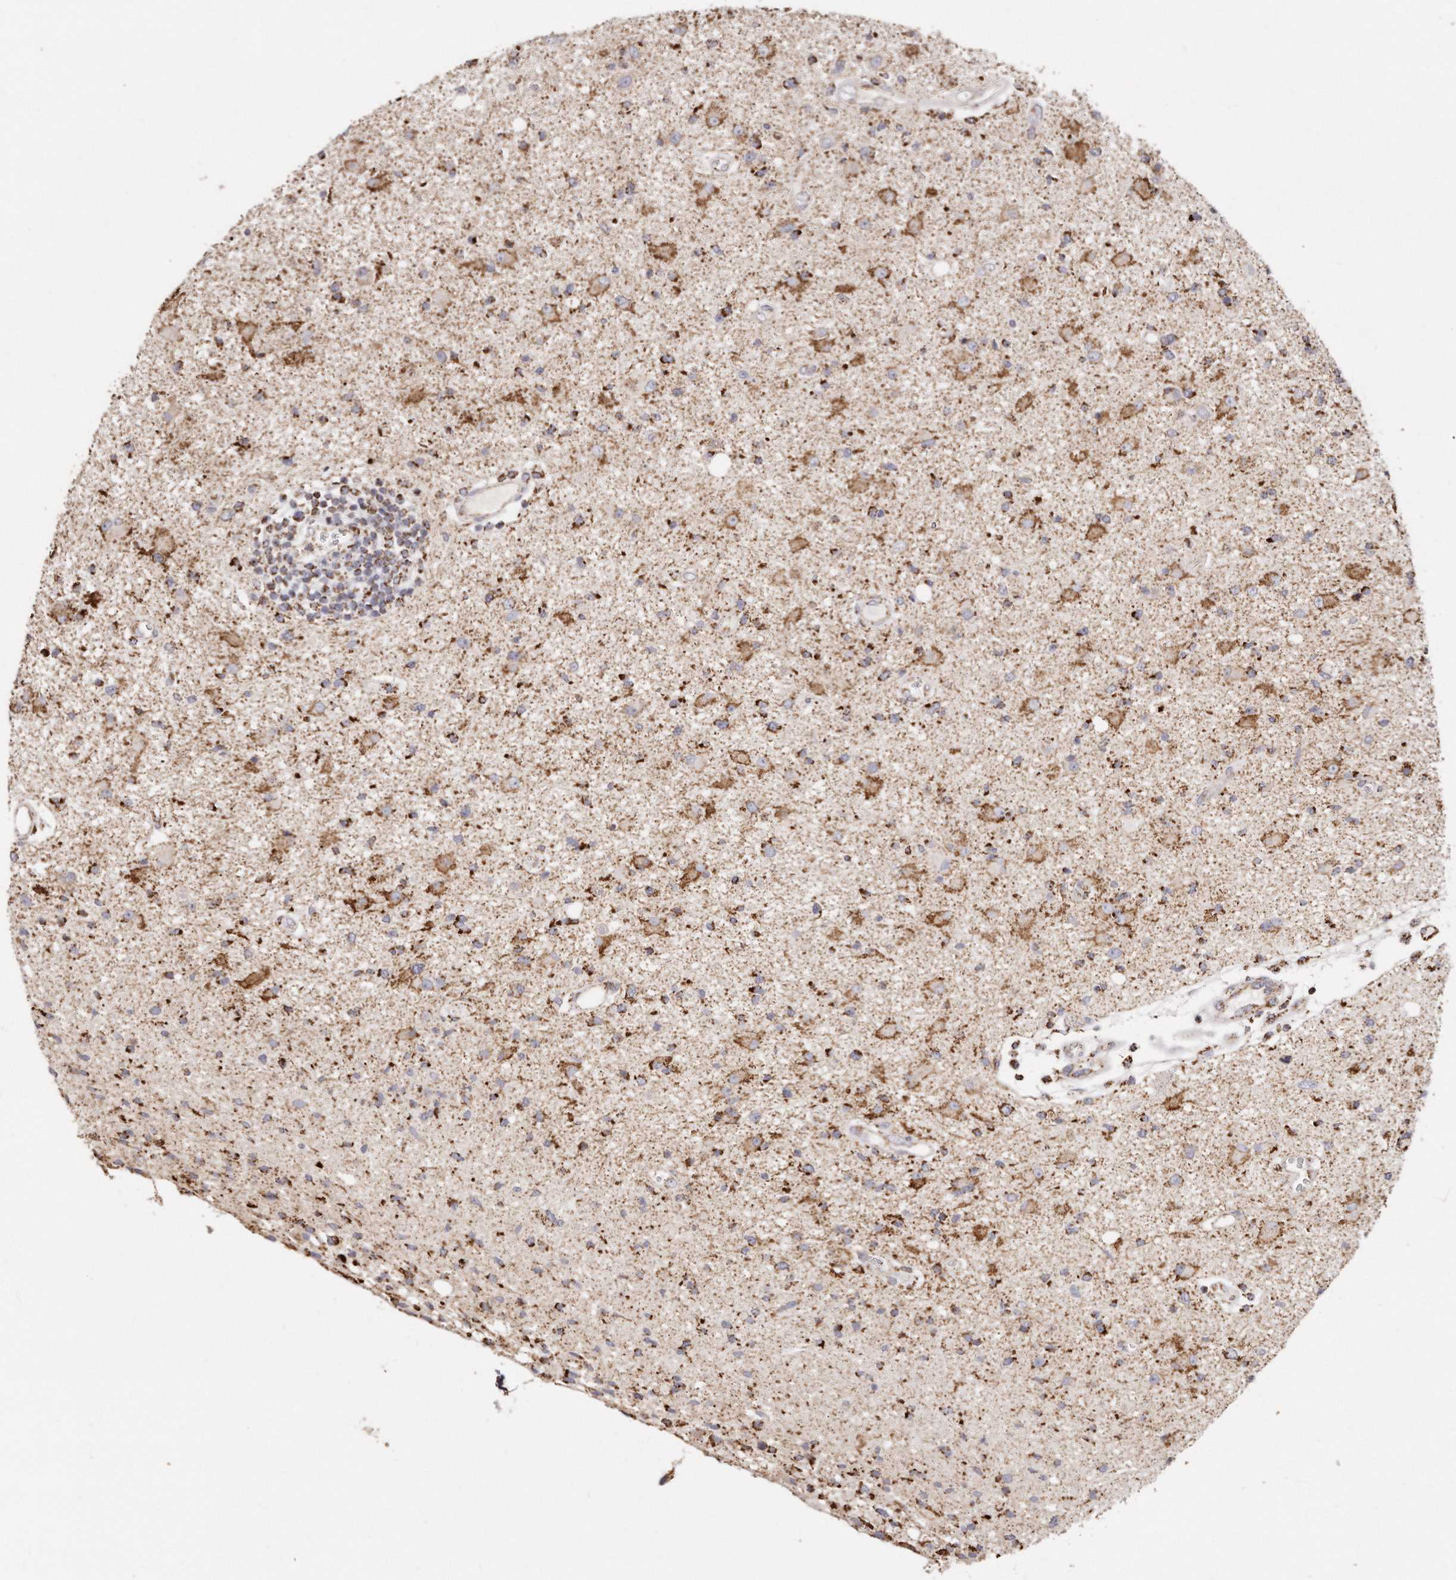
{"staining": {"intensity": "moderate", "quantity": ">75%", "location": "cytoplasmic/membranous"}, "tissue": "glioma", "cell_type": "Tumor cells", "image_type": "cancer", "snomed": [{"axis": "morphology", "description": "Glioma, malignant, High grade"}, {"axis": "topography", "description": "Brain"}], "caption": "The micrograph shows immunohistochemical staining of glioma. There is moderate cytoplasmic/membranous positivity is appreciated in about >75% of tumor cells.", "gene": "RTKN", "patient": {"sex": "male", "age": 33}}